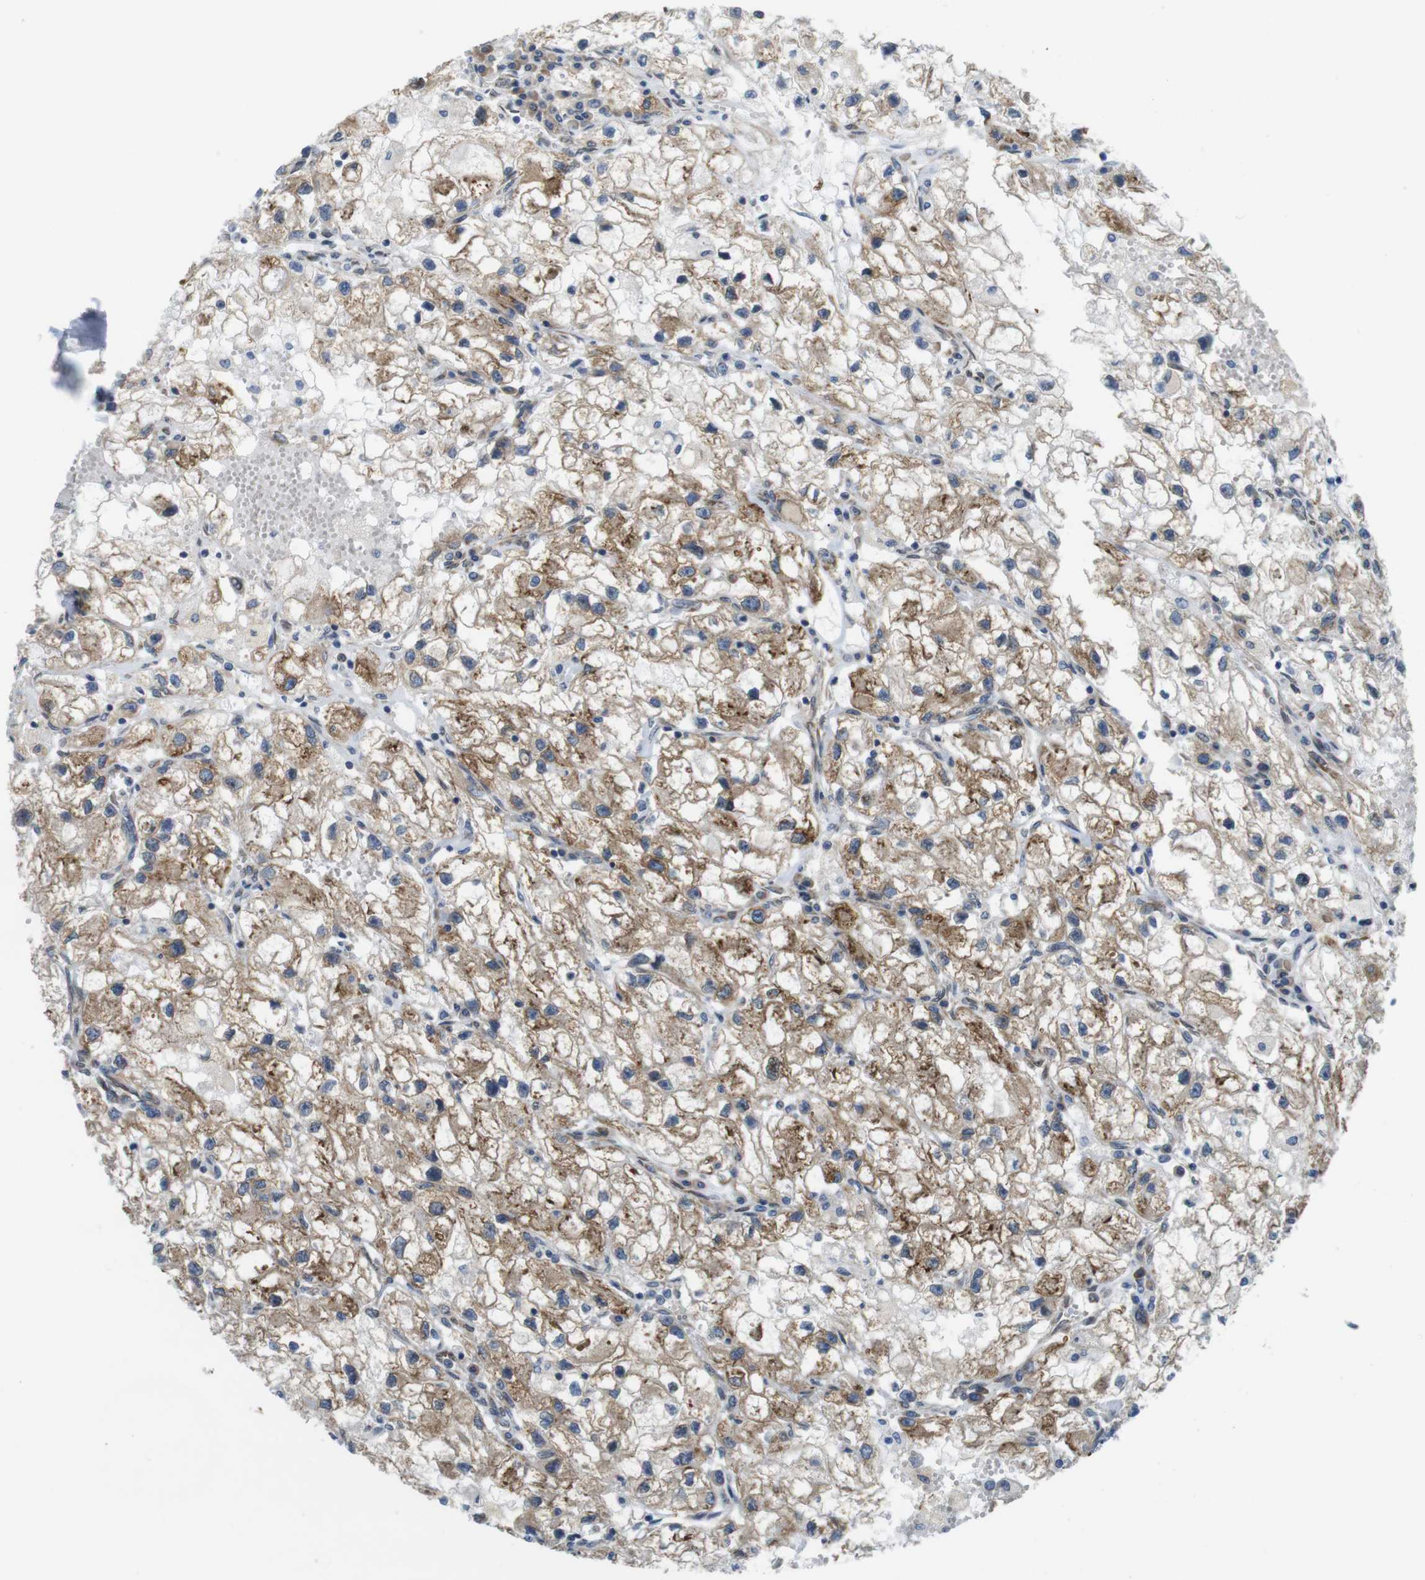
{"staining": {"intensity": "moderate", "quantity": ">75%", "location": "cytoplasmic/membranous"}, "tissue": "renal cancer", "cell_type": "Tumor cells", "image_type": "cancer", "snomed": [{"axis": "morphology", "description": "Adenocarcinoma, NOS"}, {"axis": "topography", "description": "Kidney"}], "caption": "This micrograph shows IHC staining of adenocarcinoma (renal), with medium moderate cytoplasmic/membranous staining in approximately >75% of tumor cells.", "gene": "HACD3", "patient": {"sex": "female", "age": 70}}